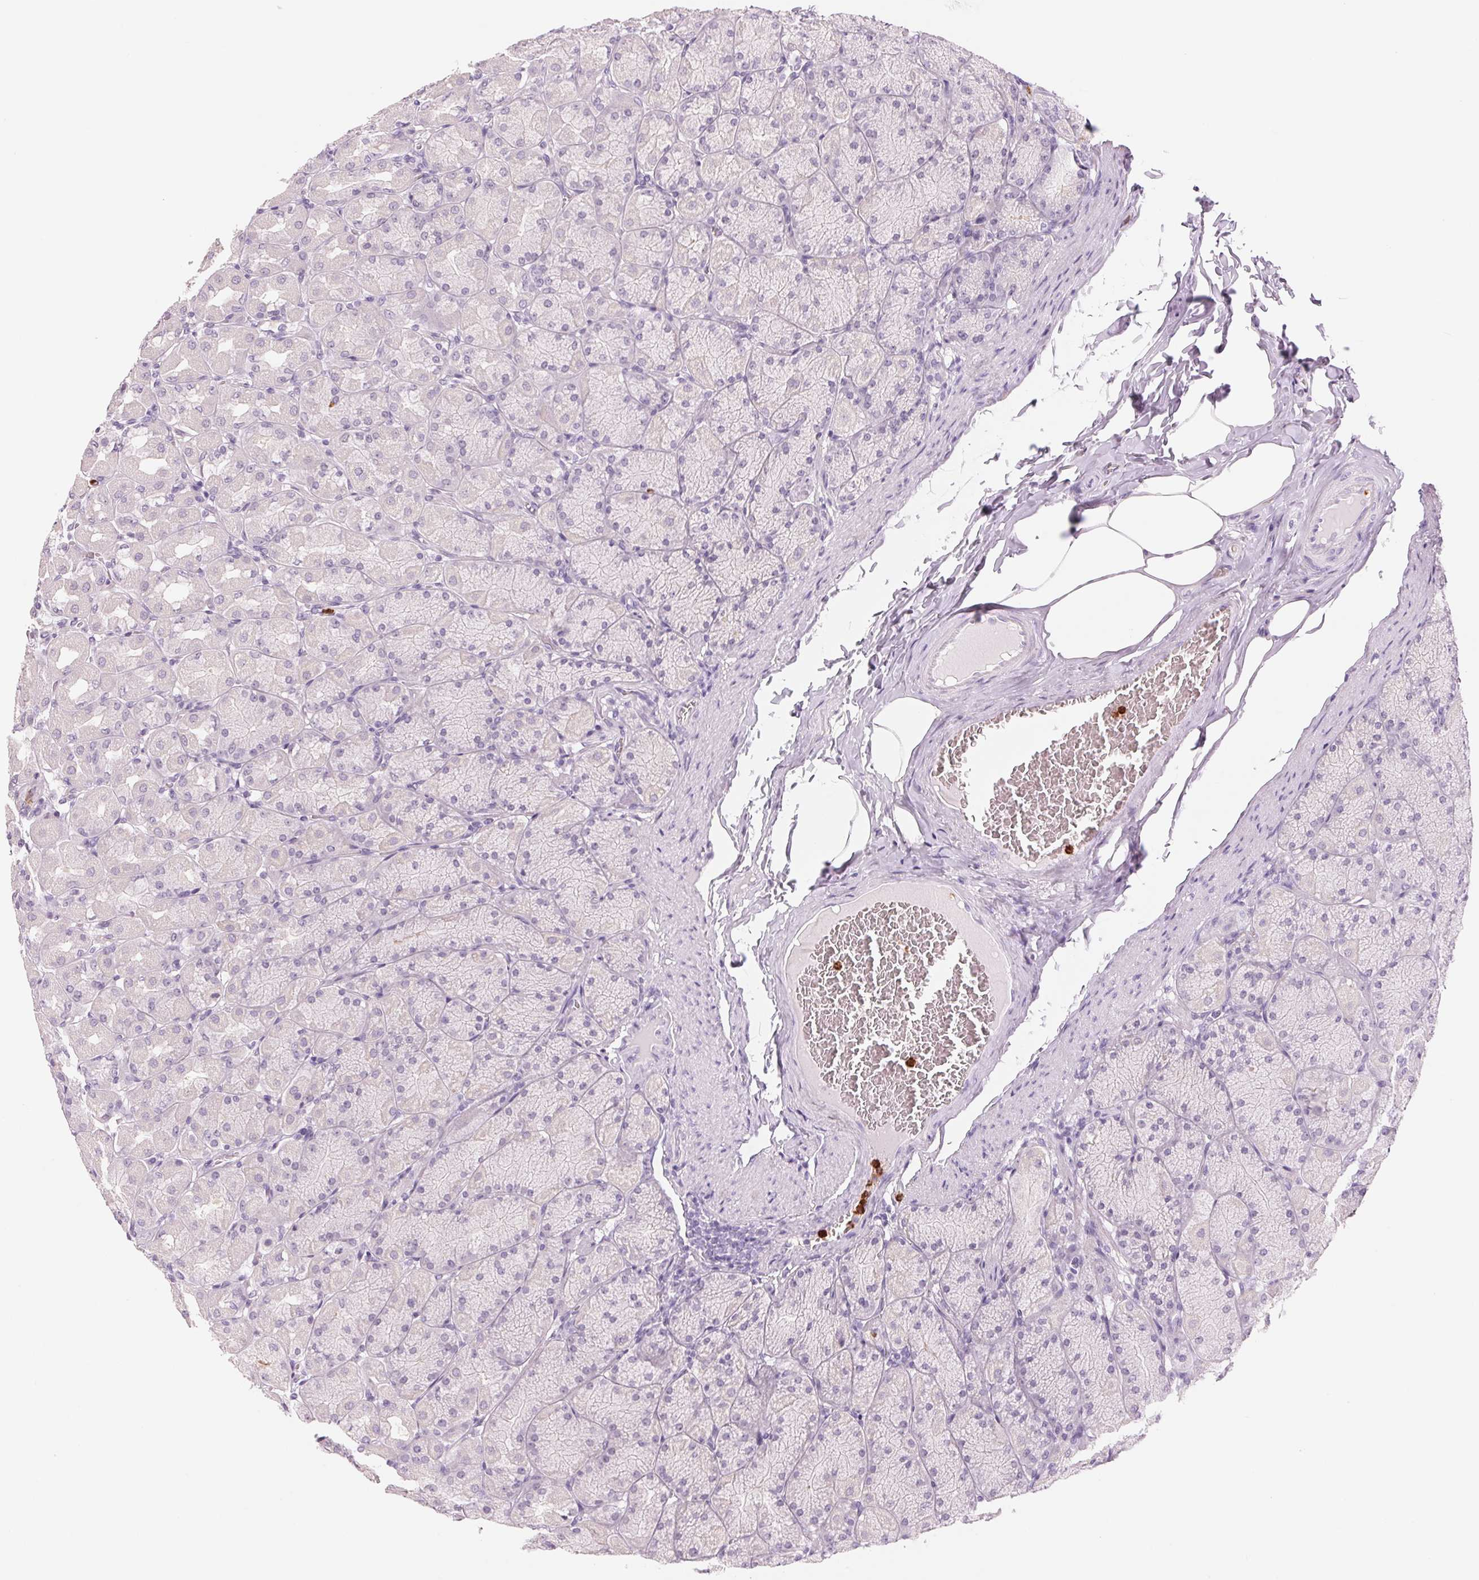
{"staining": {"intensity": "negative", "quantity": "none", "location": "none"}, "tissue": "stomach", "cell_type": "Glandular cells", "image_type": "normal", "snomed": [{"axis": "morphology", "description": "Normal tissue, NOS"}, {"axis": "topography", "description": "Stomach, upper"}], "caption": "This photomicrograph is of benign stomach stained with IHC to label a protein in brown with the nuclei are counter-stained blue. There is no expression in glandular cells. Nuclei are stained in blue.", "gene": "KLK7", "patient": {"sex": "female", "age": 56}}